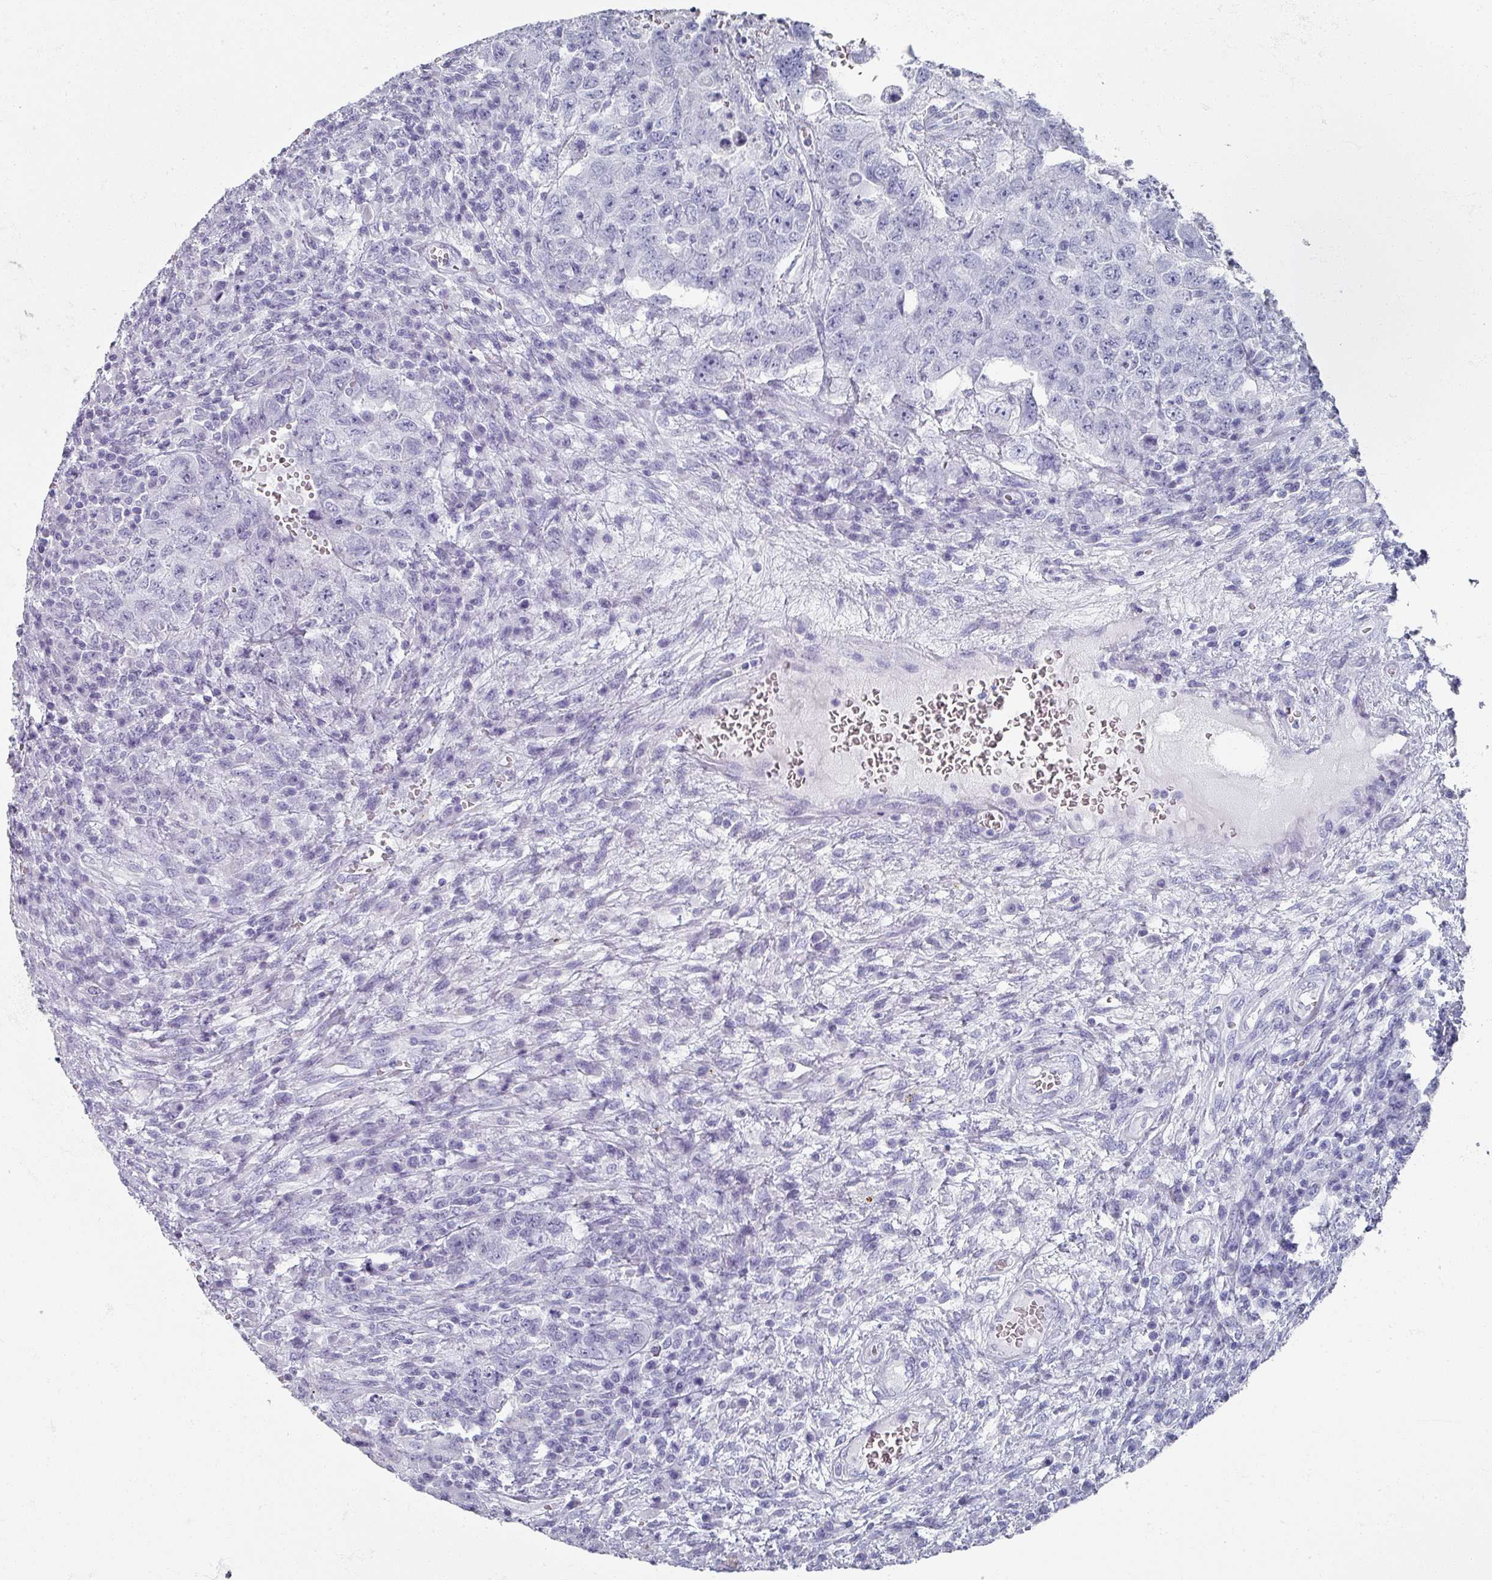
{"staining": {"intensity": "negative", "quantity": "none", "location": "none"}, "tissue": "testis cancer", "cell_type": "Tumor cells", "image_type": "cancer", "snomed": [{"axis": "morphology", "description": "Carcinoma, Embryonal, NOS"}, {"axis": "topography", "description": "Testis"}], "caption": "Tumor cells are negative for brown protein staining in testis embryonal carcinoma. The staining was performed using DAB to visualize the protein expression in brown, while the nuclei were stained in blue with hematoxylin (Magnification: 20x).", "gene": "OMG", "patient": {"sex": "male", "age": 26}}